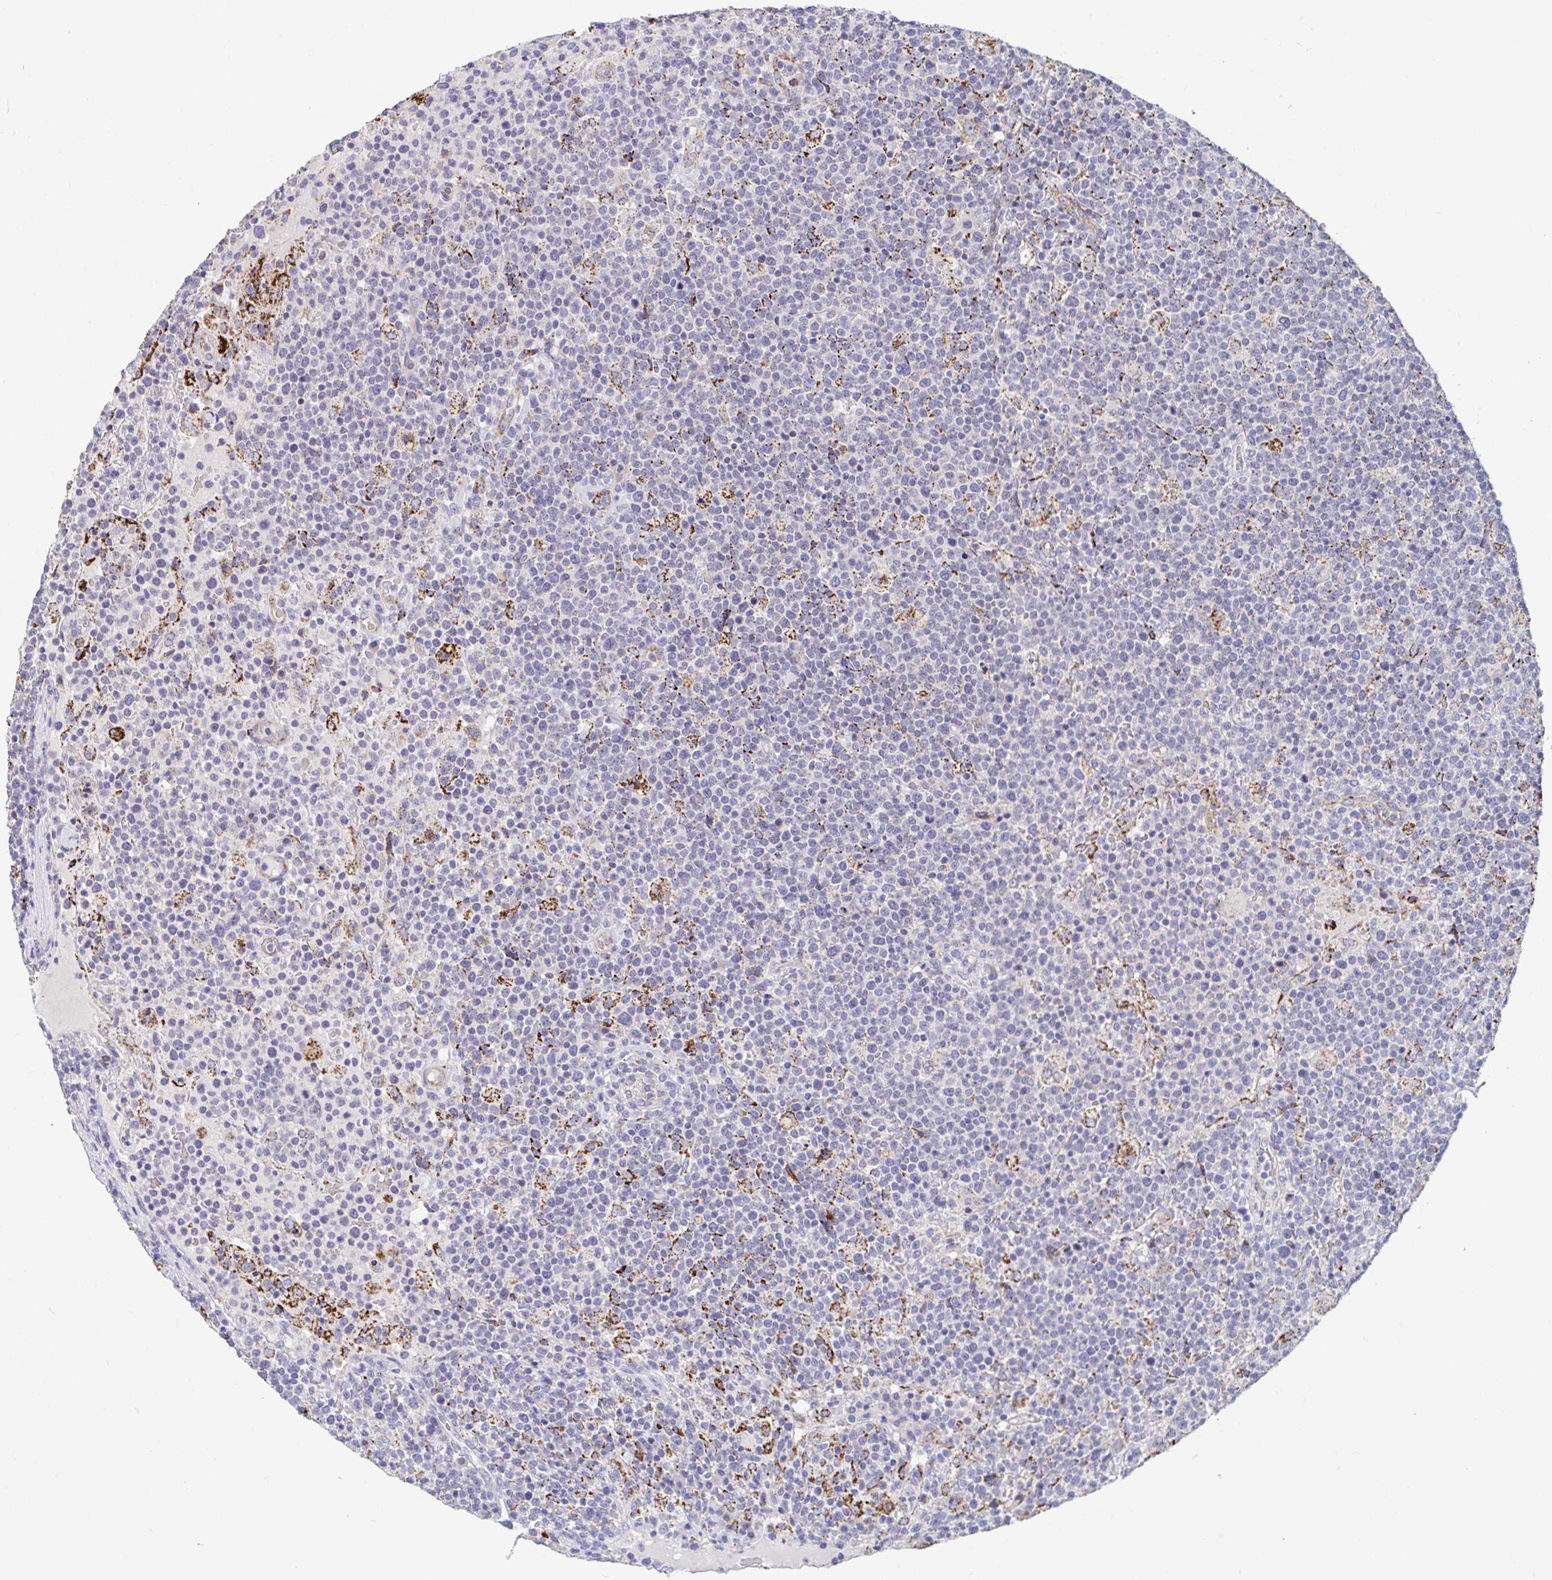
{"staining": {"intensity": "negative", "quantity": "none", "location": "none"}, "tissue": "lymphoma", "cell_type": "Tumor cells", "image_type": "cancer", "snomed": [{"axis": "morphology", "description": "Malignant lymphoma, non-Hodgkin's type, High grade"}, {"axis": "topography", "description": "Lymph node"}], "caption": "Photomicrograph shows no significant protein staining in tumor cells of high-grade malignant lymphoma, non-Hodgkin's type. (DAB (3,3'-diaminobenzidine) immunohistochemistry with hematoxylin counter stain).", "gene": "FAM156B", "patient": {"sex": "male", "age": 61}}